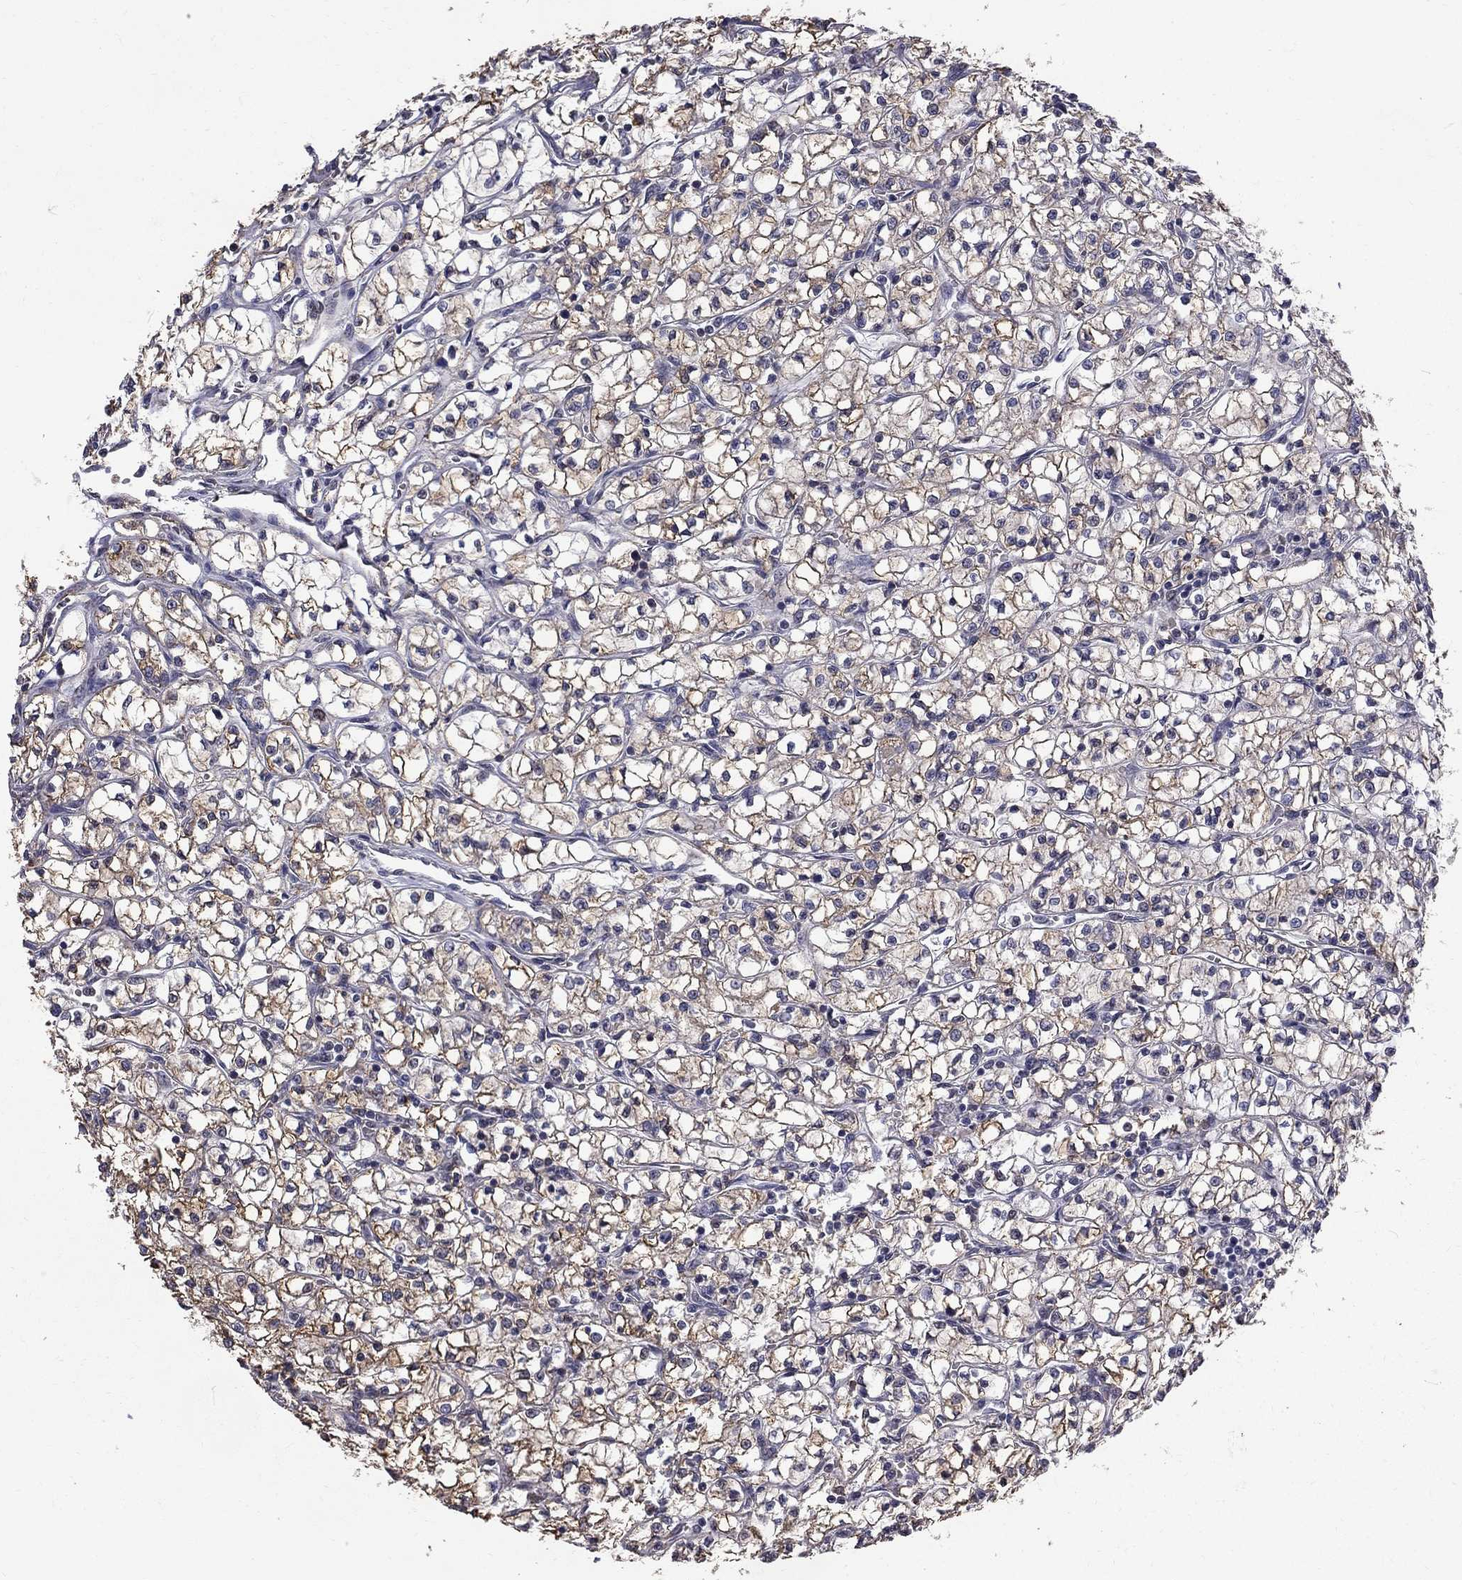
{"staining": {"intensity": "moderate", "quantity": "<25%", "location": "cytoplasmic/membranous"}, "tissue": "renal cancer", "cell_type": "Tumor cells", "image_type": "cancer", "snomed": [{"axis": "morphology", "description": "Adenocarcinoma, NOS"}, {"axis": "topography", "description": "Kidney"}], "caption": "A brown stain highlights moderate cytoplasmic/membranous expression of a protein in renal cancer tumor cells.", "gene": "HSPB2", "patient": {"sex": "female", "age": 64}}